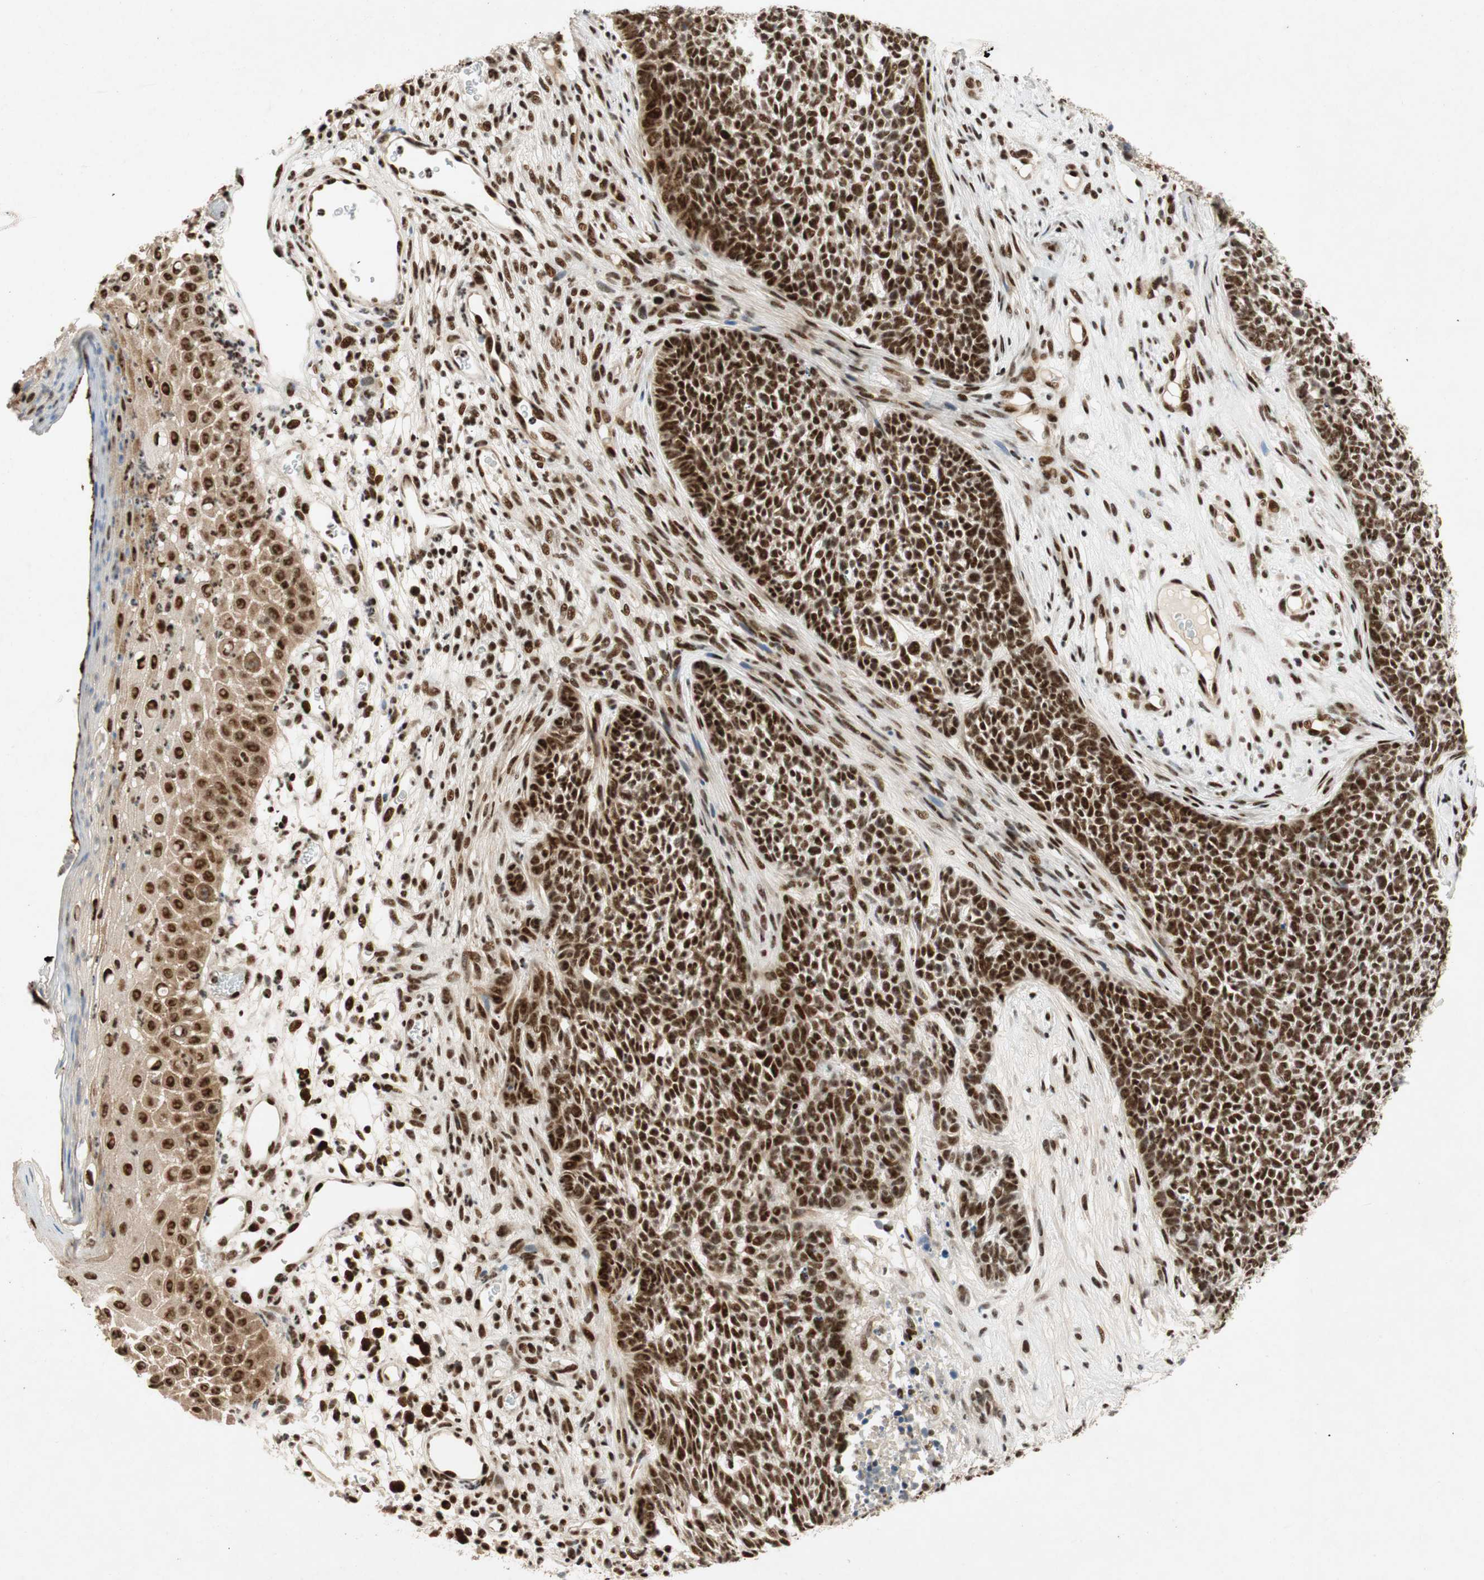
{"staining": {"intensity": "strong", "quantity": ">75%", "location": "nuclear"}, "tissue": "skin cancer", "cell_type": "Tumor cells", "image_type": "cancer", "snomed": [{"axis": "morphology", "description": "Basal cell carcinoma"}, {"axis": "topography", "description": "Skin"}], "caption": "Skin basal cell carcinoma stained for a protein displays strong nuclear positivity in tumor cells.", "gene": "NCBP3", "patient": {"sex": "female", "age": 84}}